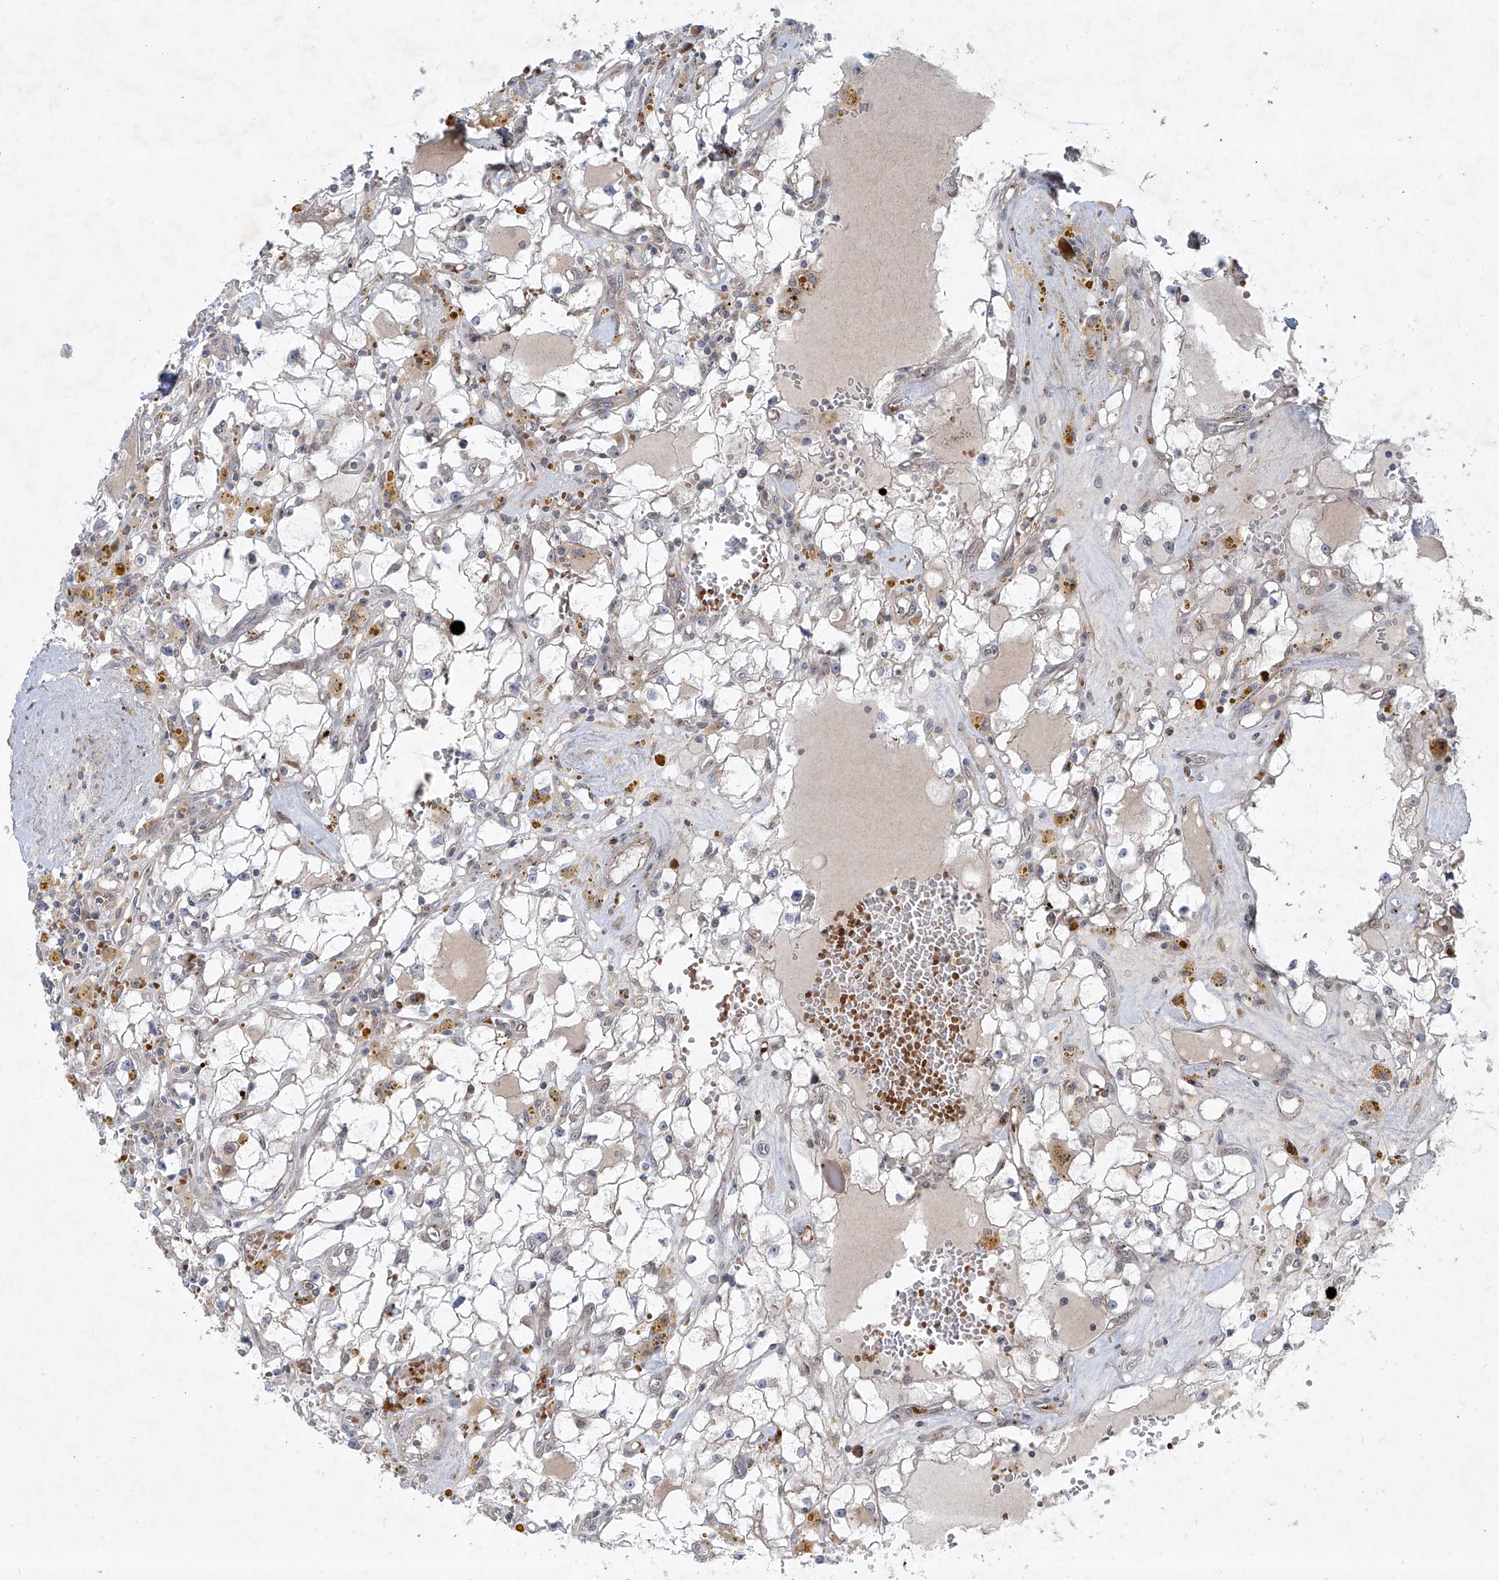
{"staining": {"intensity": "negative", "quantity": "none", "location": "none"}, "tissue": "renal cancer", "cell_type": "Tumor cells", "image_type": "cancer", "snomed": [{"axis": "morphology", "description": "Adenocarcinoma, NOS"}, {"axis": "topography", "description": "Kidney"}], "caption": "Image shows no protein staining in tumor cells of renal adenocarcinoma tissue.", "gene": "TJAP1", "patient": {"sex": "male", "age": 56}}